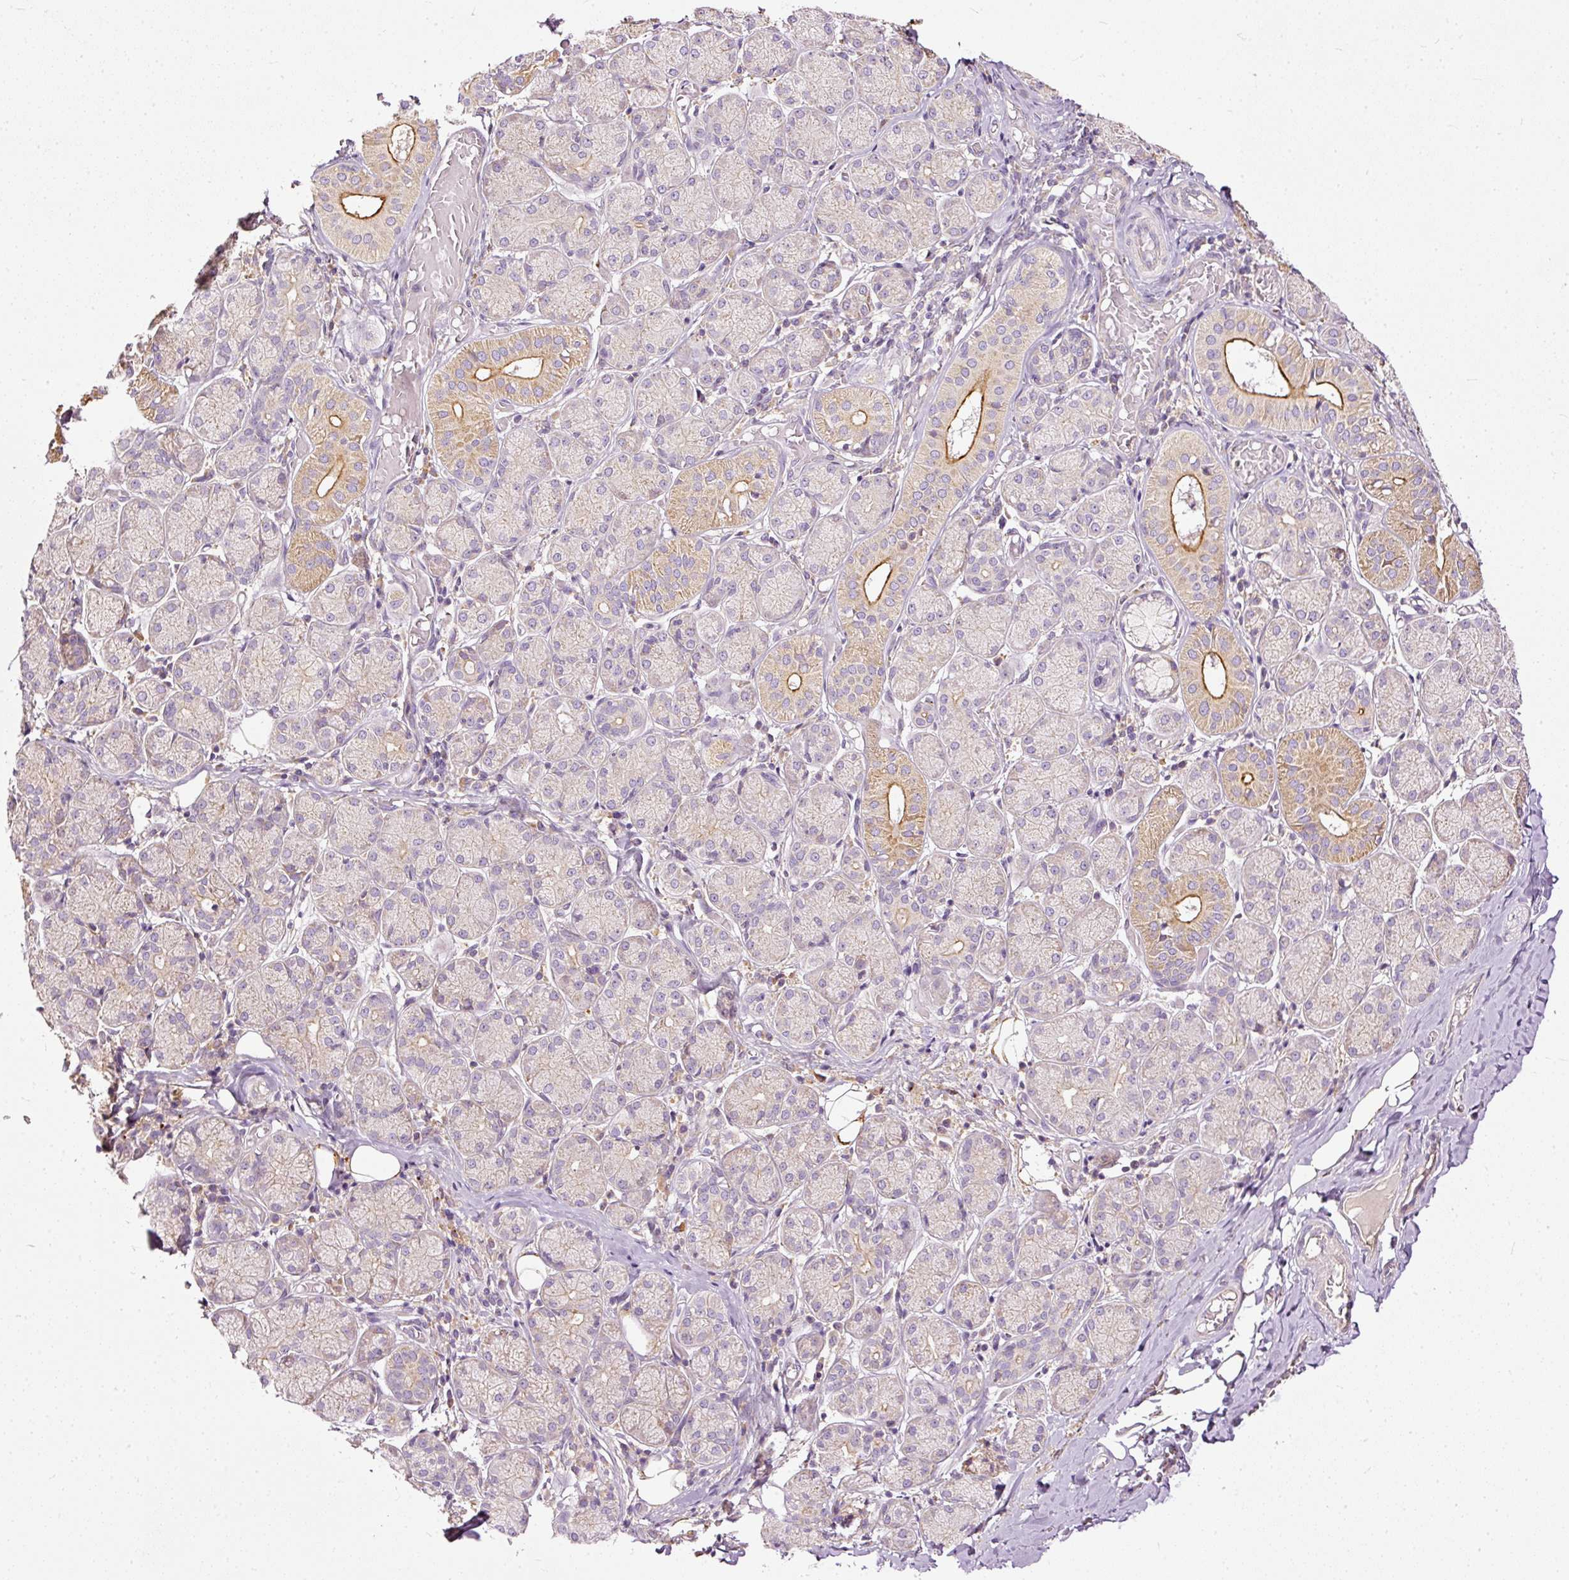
{"staining": {"intensity": "negative", "quantity": "none", "location": "none"}, "tissue": "adipose tissue", "cell_type": "Adipocytes", "image_type": "normal", "snomed": [{"axis": "morphology", "description": "Normal tissue, NOS"}, {"axis": "topography", "description": "Salivary gland"}, {"axis": "topography", "description": "Peripheral nerve tissue"}], "caption": "Photomicrograph shows no significant protein positivity in adipocytes of benign adipose tissue. (Immunohistochemistry (ihc), brightfield microscopy, high magnification).", "gene": "PAQR9", "patient": {"sex": "female", "age": 24}}